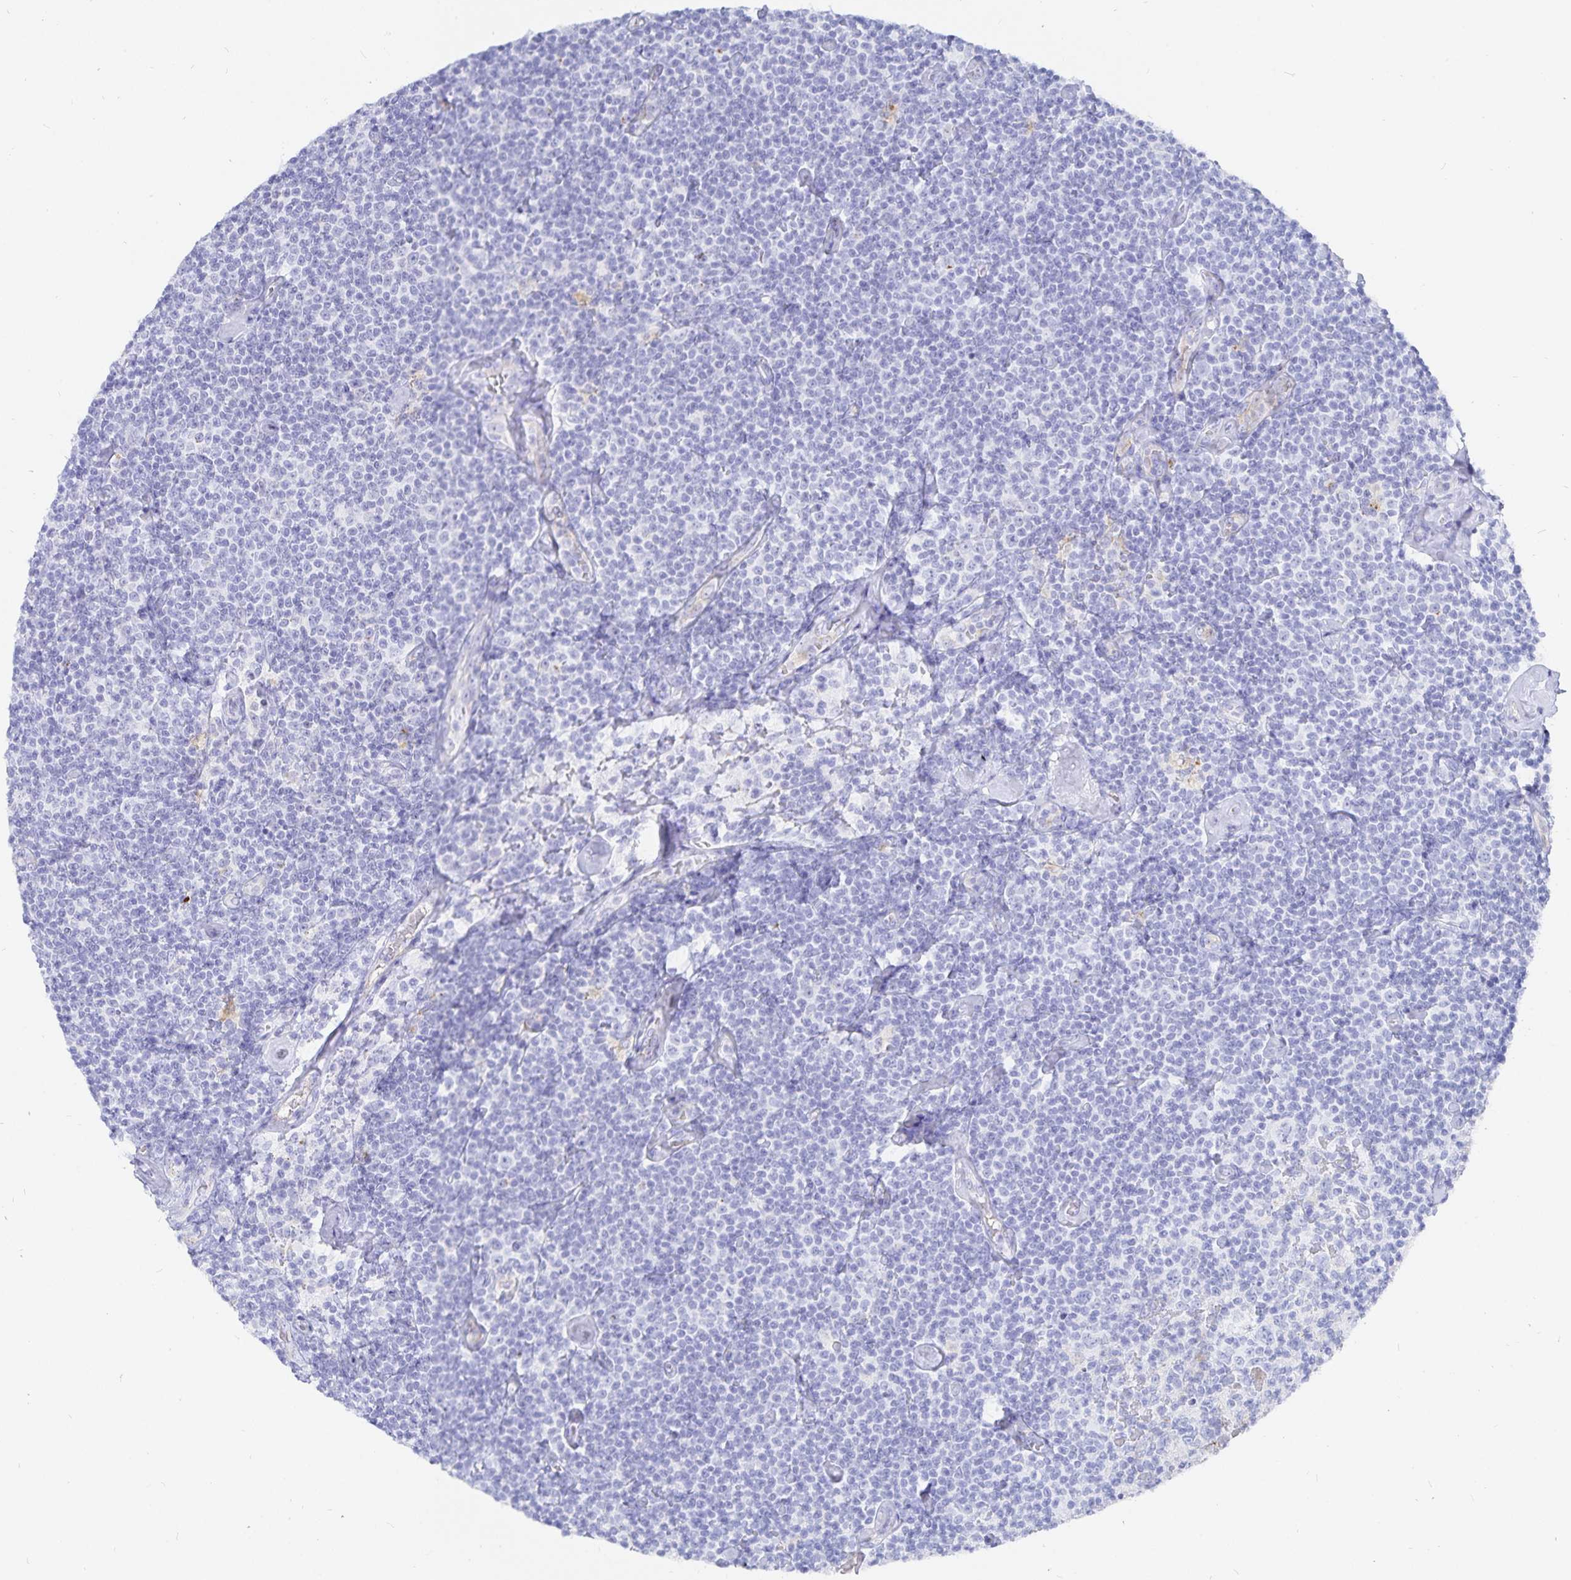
{"staining": {"intensity": "negative", "quantity": "none", "location": "none"}, "tissue": "lymphoma", "cell_type": "Tumor cells", "image_type": "cancer", "snomed": [{"axis": "morphology", "description": "Malignant lymphoma, non-Hodgkin's type, Low grade"}, {"axis": "topography", "description": "Lymph node"}], "caption": "The immunohistochemistry (IHC) photomicrograph has no significant positivity in tumor cells of lymphoma tissue. The staining is performed using DAB brown chromogen with nuclei counter-stained in using hematoxylin.", "gene": "INSL5", "patient": {"sex": "male", "age": 81}}